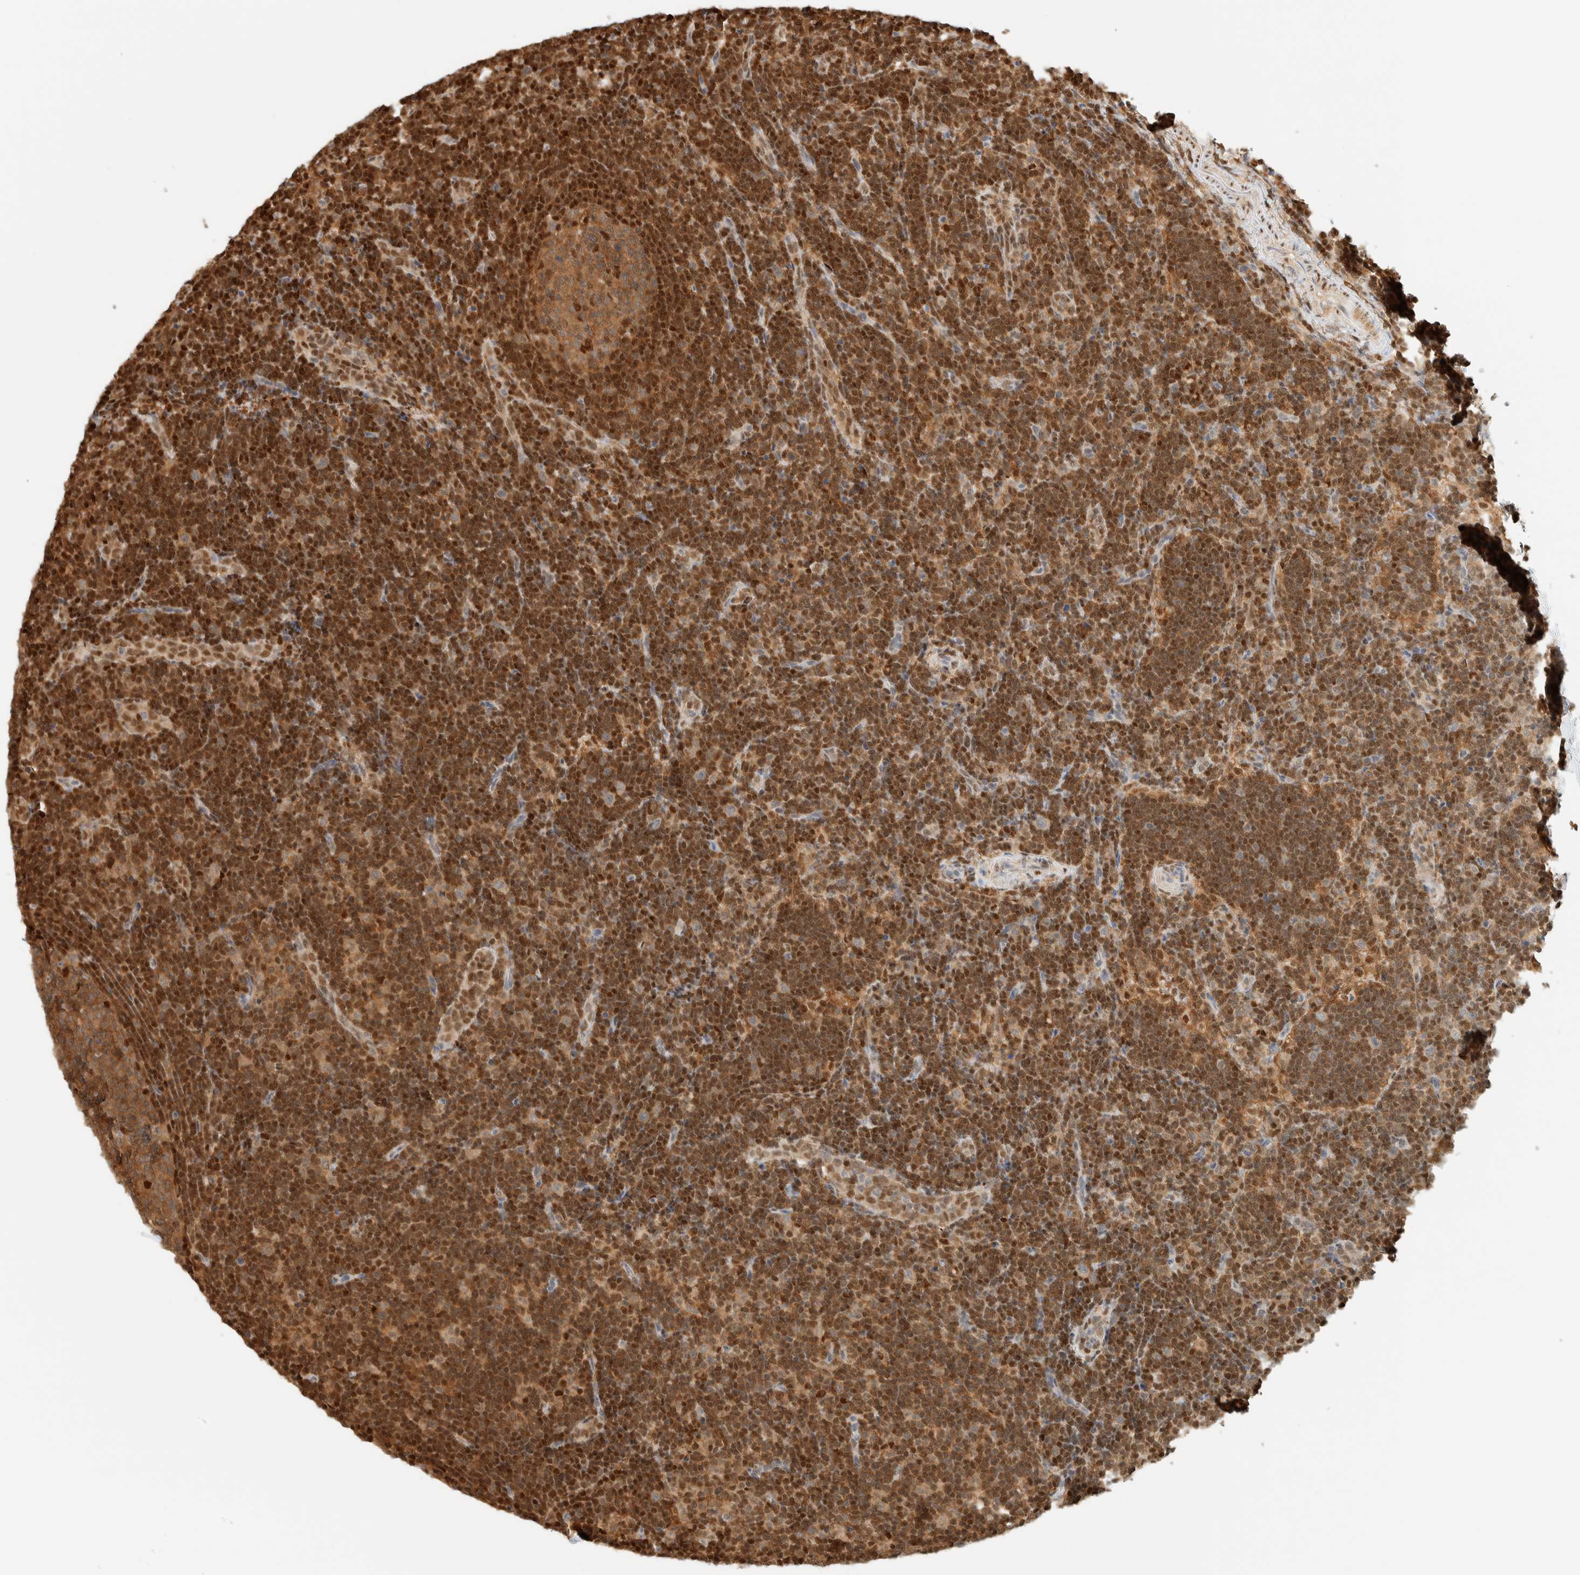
{"staining": {"intensity": "moderate", "quantity": ">75%", "location": "cytoplasmic/membranous,nuclear"}, "tissue": "lymph node", "cell_type": "Germinal center cells", "image_type": "normal", "snomed": [{"axis": "morphology", "description": "Normal tissue, NOS"}, {"axis": "topography", "description": "Lymph node"}], "caption": "An image of human lymph node stained for a protein exhibits moderate cytoplasmic/membranous,nuclear brown staining in germinal center cells. Ihc stains the protein in brown and the nuclei are stained blue.", "gene": "ZBTB37", "patient": {"sex": "female", "age": 22}}